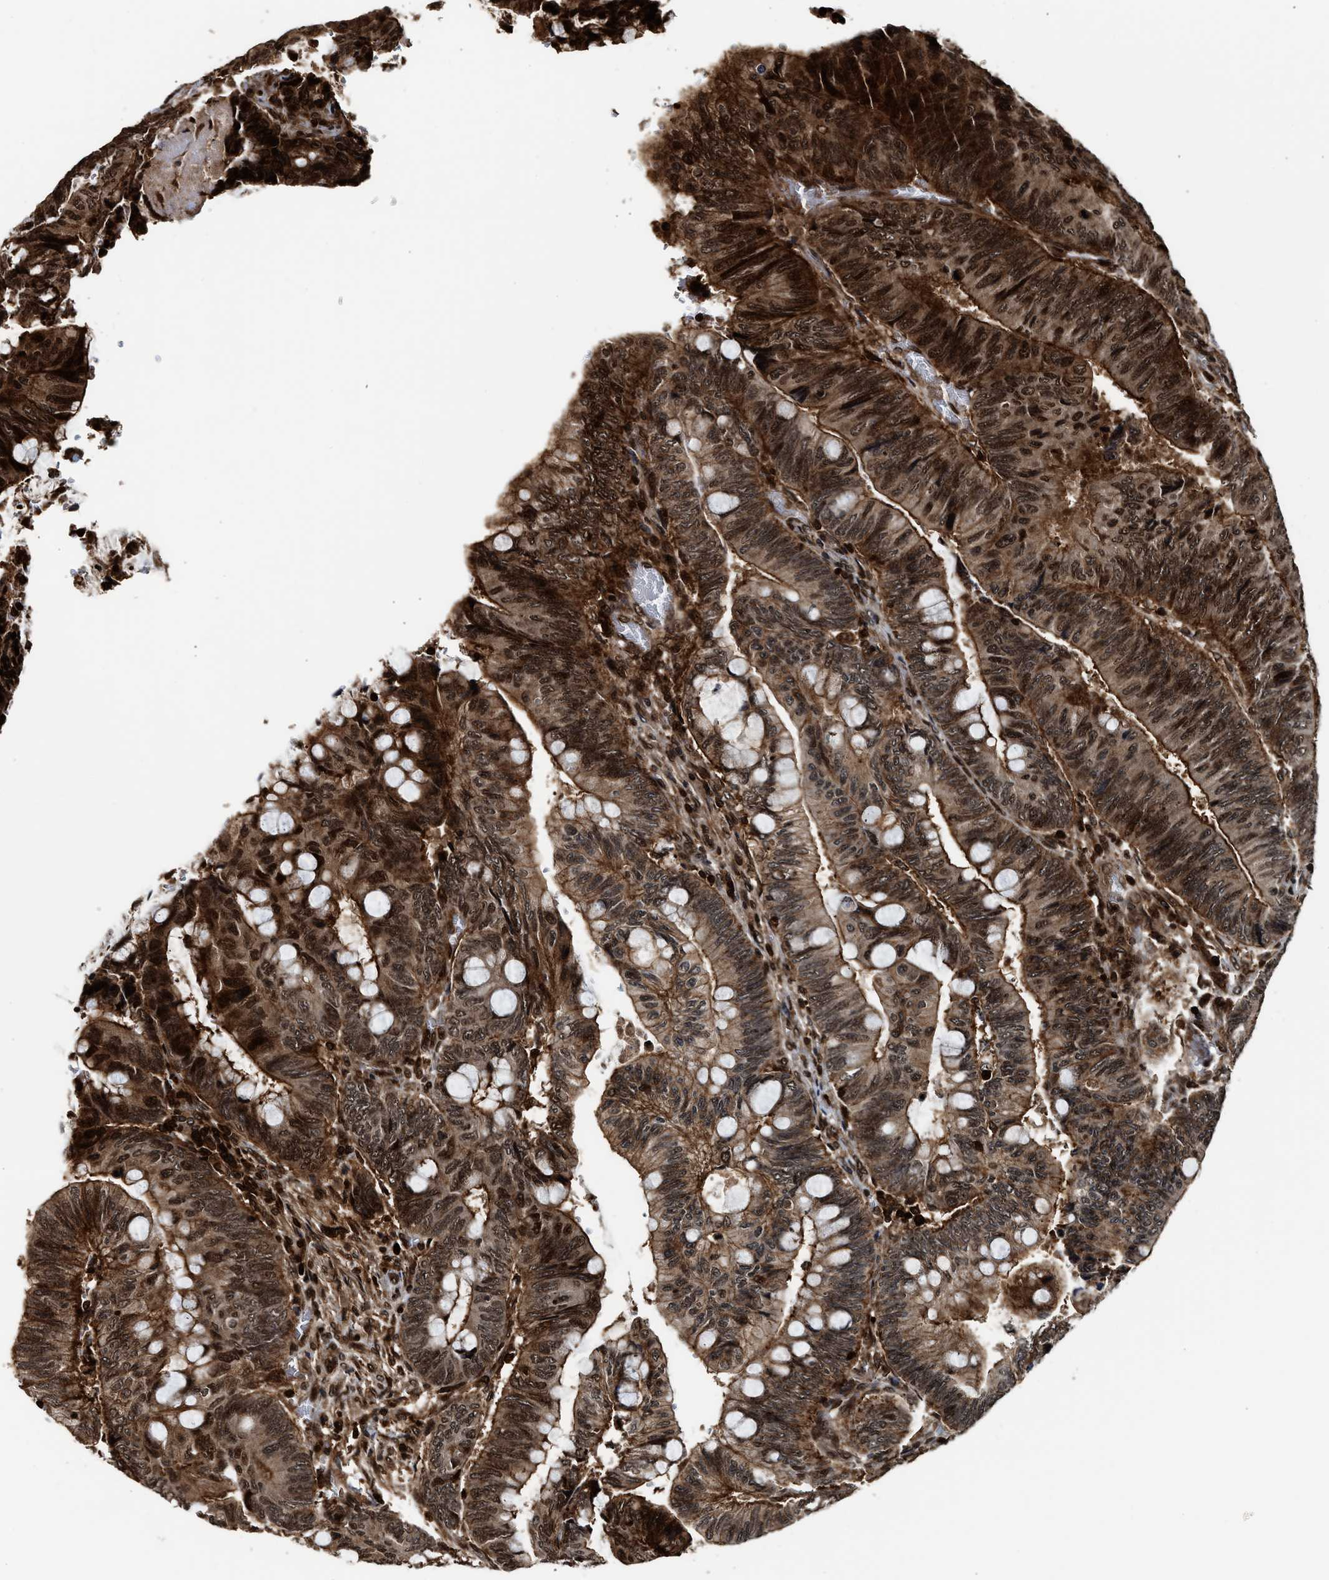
{"staining": {"intensity": "strong", "quantity": ">75%", "location": "cytoplasmic/membranous,nuclear"}, "tissue": "colorectal cancer", "cell_type": "Tumor cells", "image_type": "cancer", "snomed": [{"axis": "morphology", "description": "Normal tissue, NOS"}, {"axis": "morphology", "description": "Adenocarcinoma, NOS"}, {"axis": "topography", "description": "Rectum"}, {"axis": "topography", "description": "Peripheral nerve tissue"}], "caption": "Immunohistochemical staining of human colorectal cancer (adenocarcinoma) shows strong cytoplasmic/membranous and nuclear protein staining in about >75% of tumor cells.", "gene": "MDM2", "patient": {"sex": "male", "age": 92}}